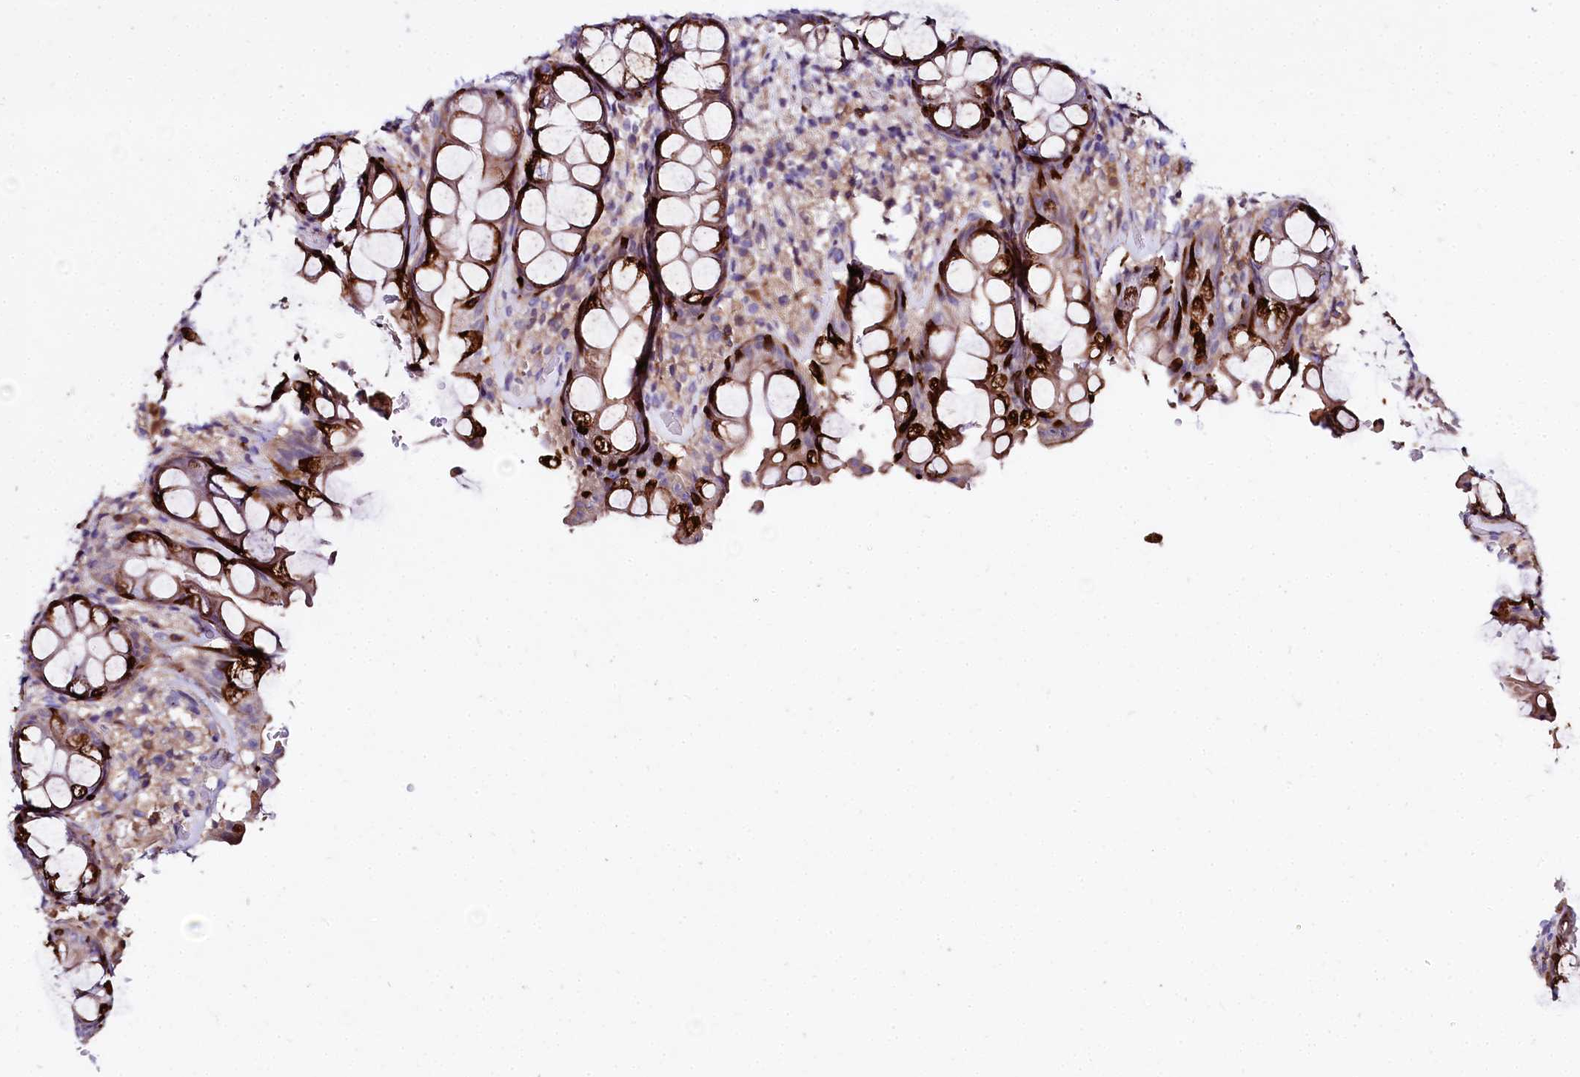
{"staining": {"intensity": "strong", "quantity": ">75%", "location": "cytoplasmic/membranous"}, "tissue": "rectum", "cell_type": "Glandular cells", "image_type": "normal", "snomed": [{"axis": "morphology", "description": "Normal tissue, NOS"}, {"axis": "topography", "description": "Rectum"}], "caption": "A histopathology image showing strong cytoplasmic/membranous staining in approximately >75% of glandular cells in normal rectum, as visualized by brown immunohistochemical staining.", "gene": "FCHSD2", "patient": {"sex": "male", "age": 64}}